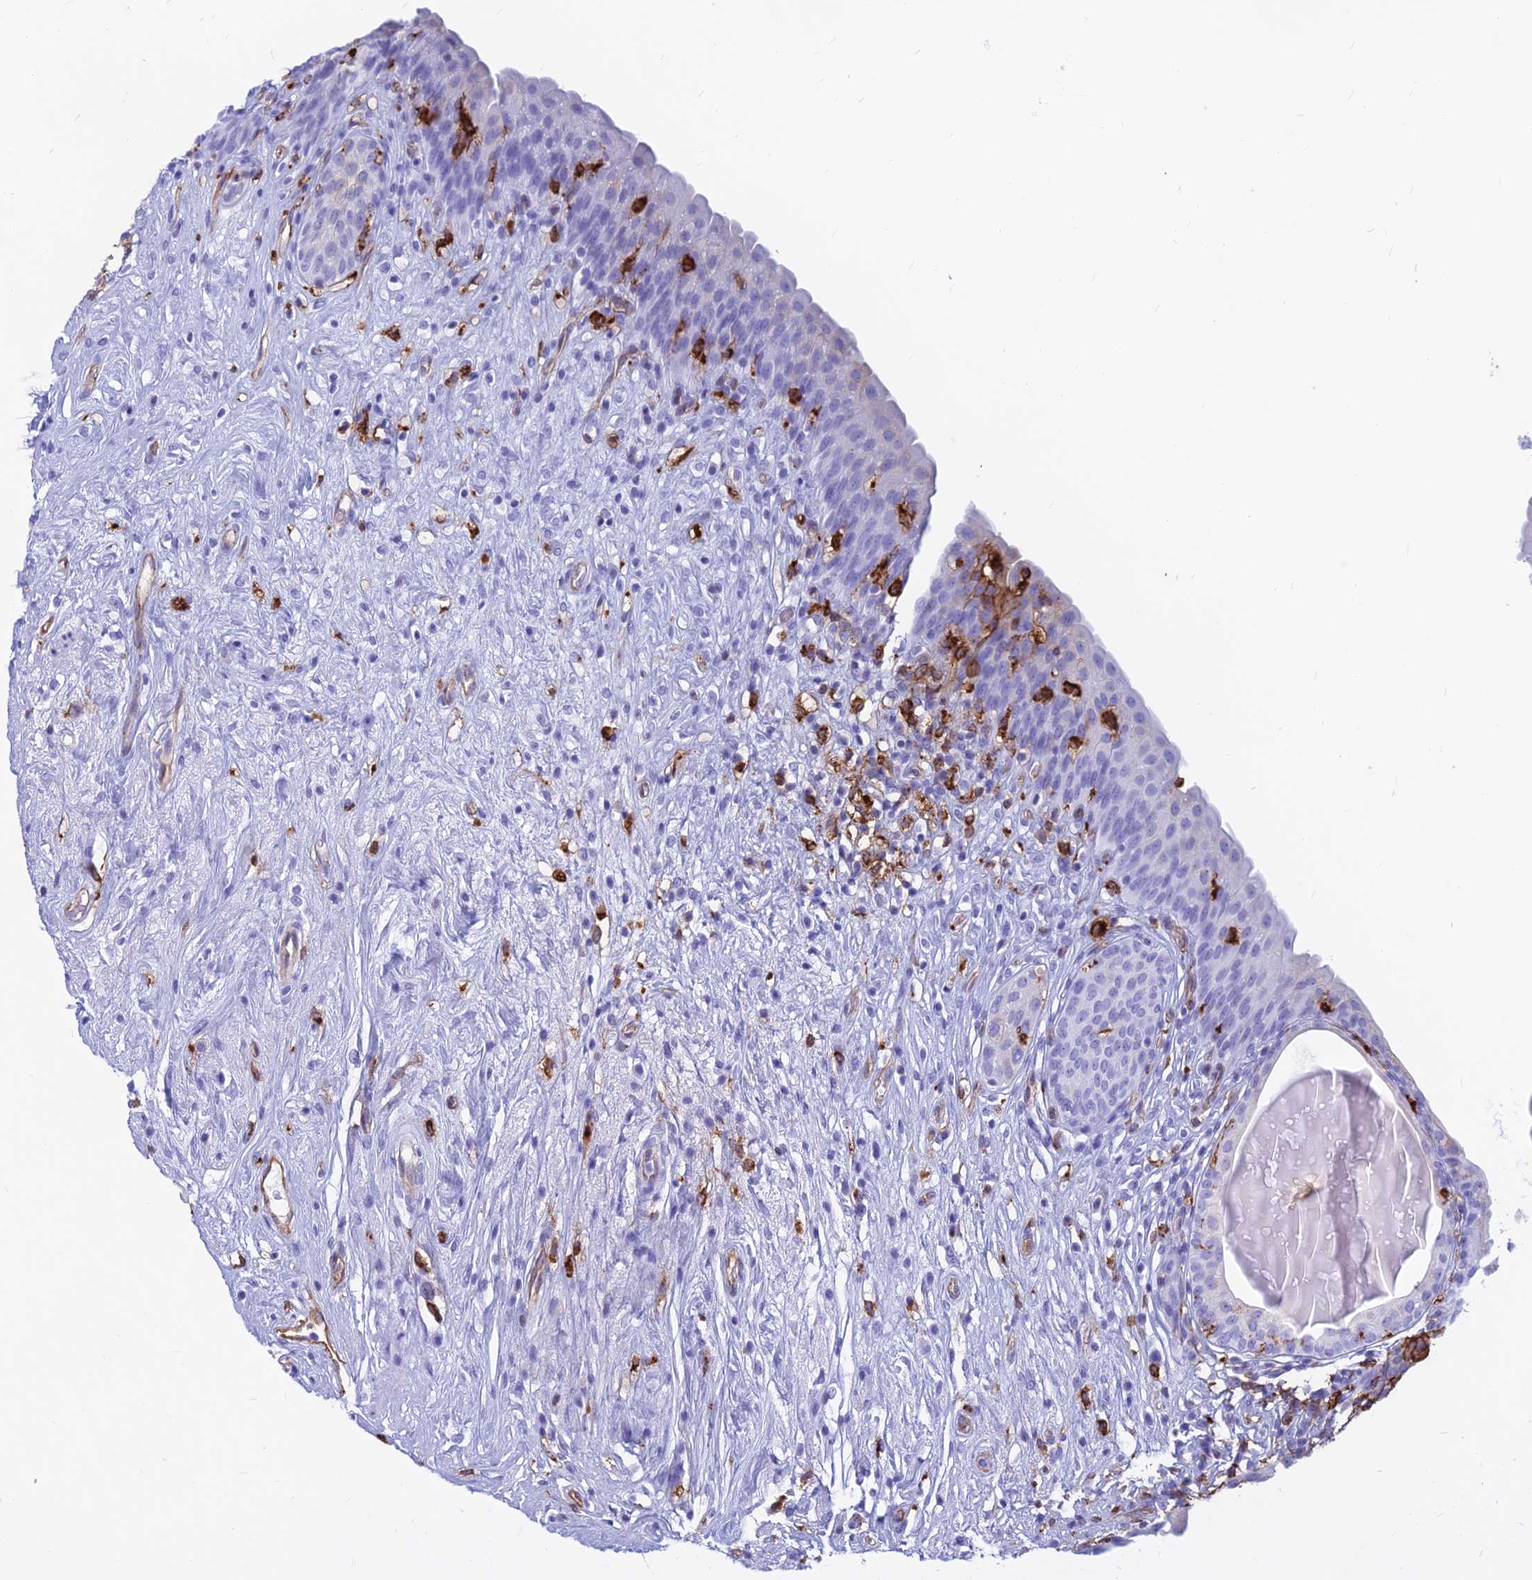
{"staining": {"intensity": "negative", "quantity": "none", "location": "none"}, "tissue": "urinary bladder", "cell_type": "Urothelial cells", "image_type": "normal", "snomed": [{"axis": "morphology", "description": "Normal tissue, NOS"}, {"axis": "topography", "description": "Urinary bladder"}], "caption": "DAB immunohistochemical staining of benign human urinary bladder reveals no significant staining in urothelial cells.", "gene": "HLA", "patient": {"sex": "male", "age": 83}}